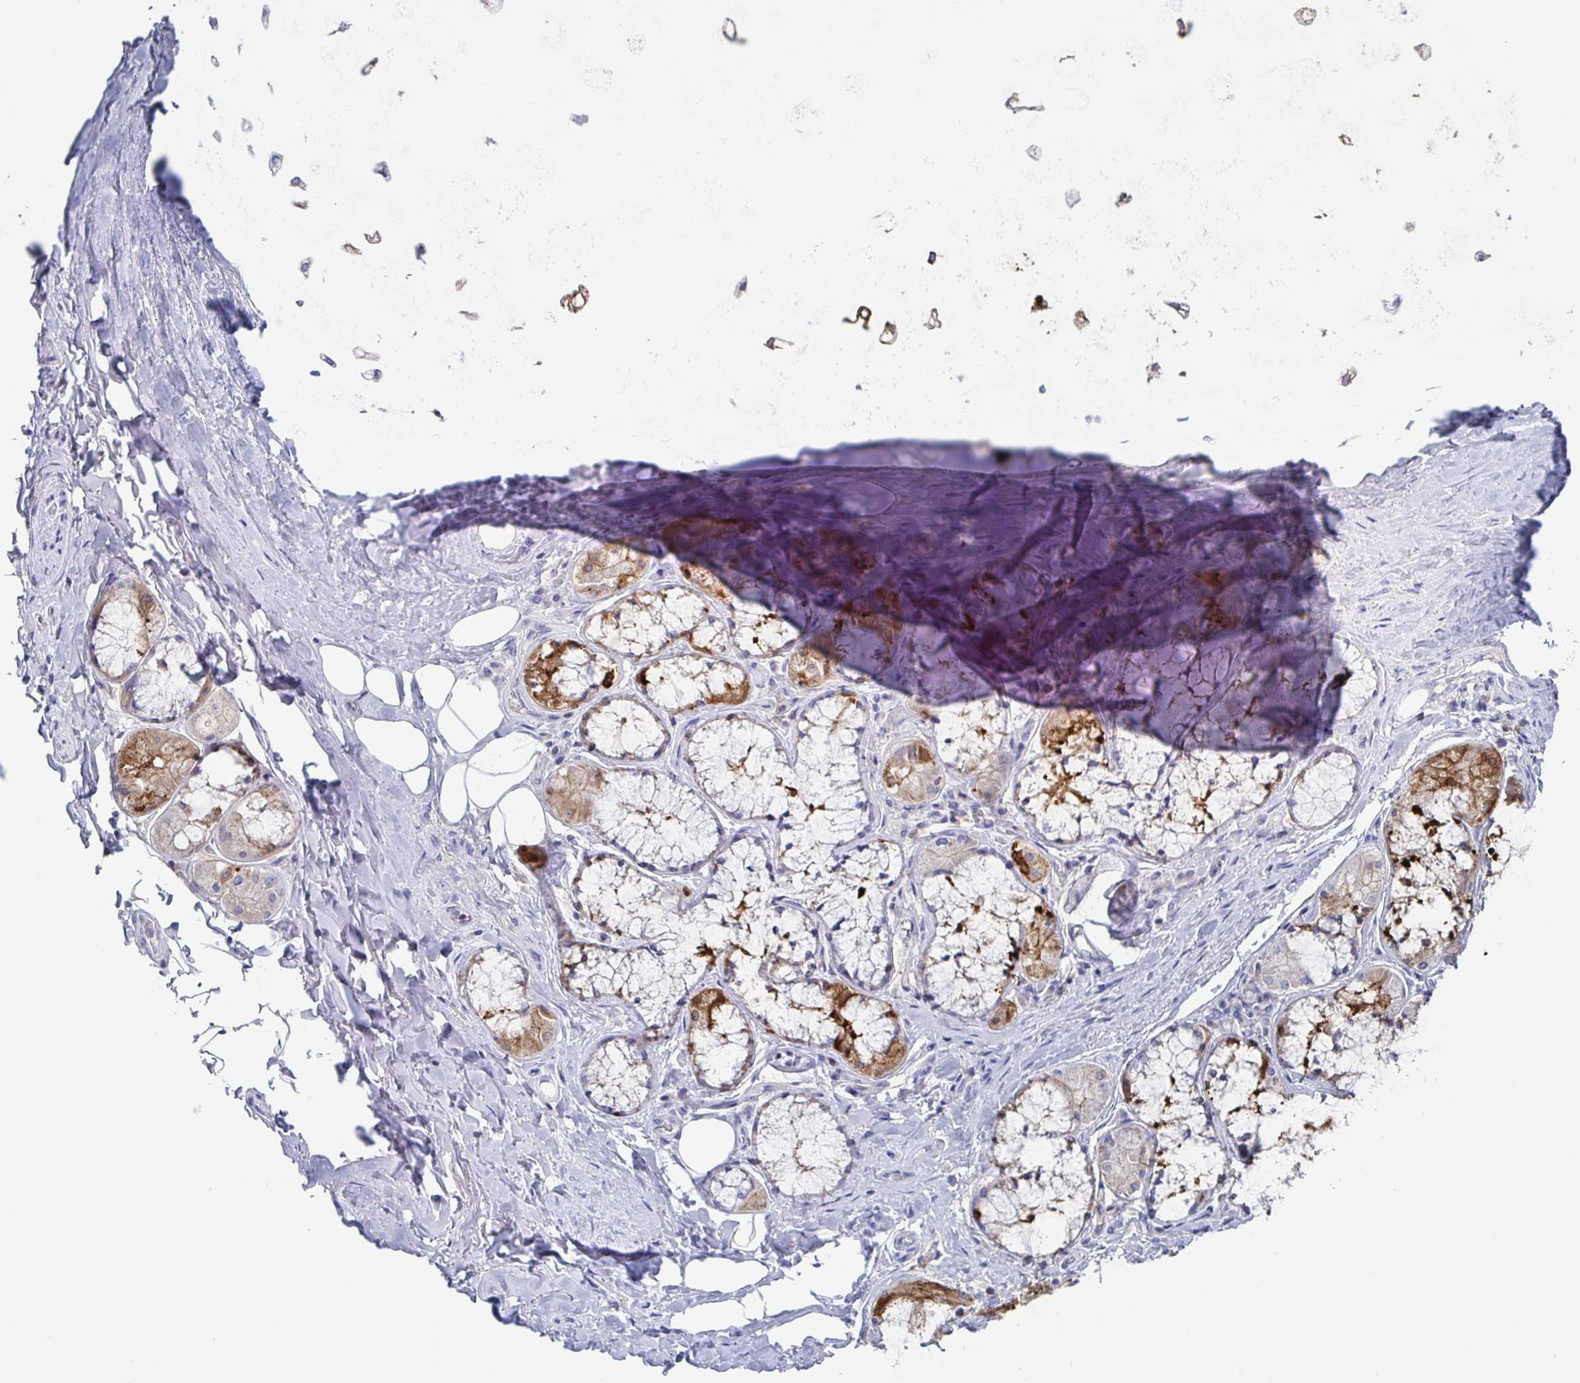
{"staining": {"intensity": "negative", "quantity": "none", "location": "none"}, "tissue": "adipose tissue", "cell_type": "Adipocytes", "image_type": "normal", "snomed": [{"axis": "morphology", "description": "Normal tissue, NOS"}, {"axis": "topography", "description": "Cartilage tissue"}, {"axis": "topography", "description": "Bronchus"}], "caption": "A micrograph of adipose tissue stained for a protein reveals no brown staining in adipocytes.", "gene": "GPR148", "patient": {"sex": "male", "age": 64}}